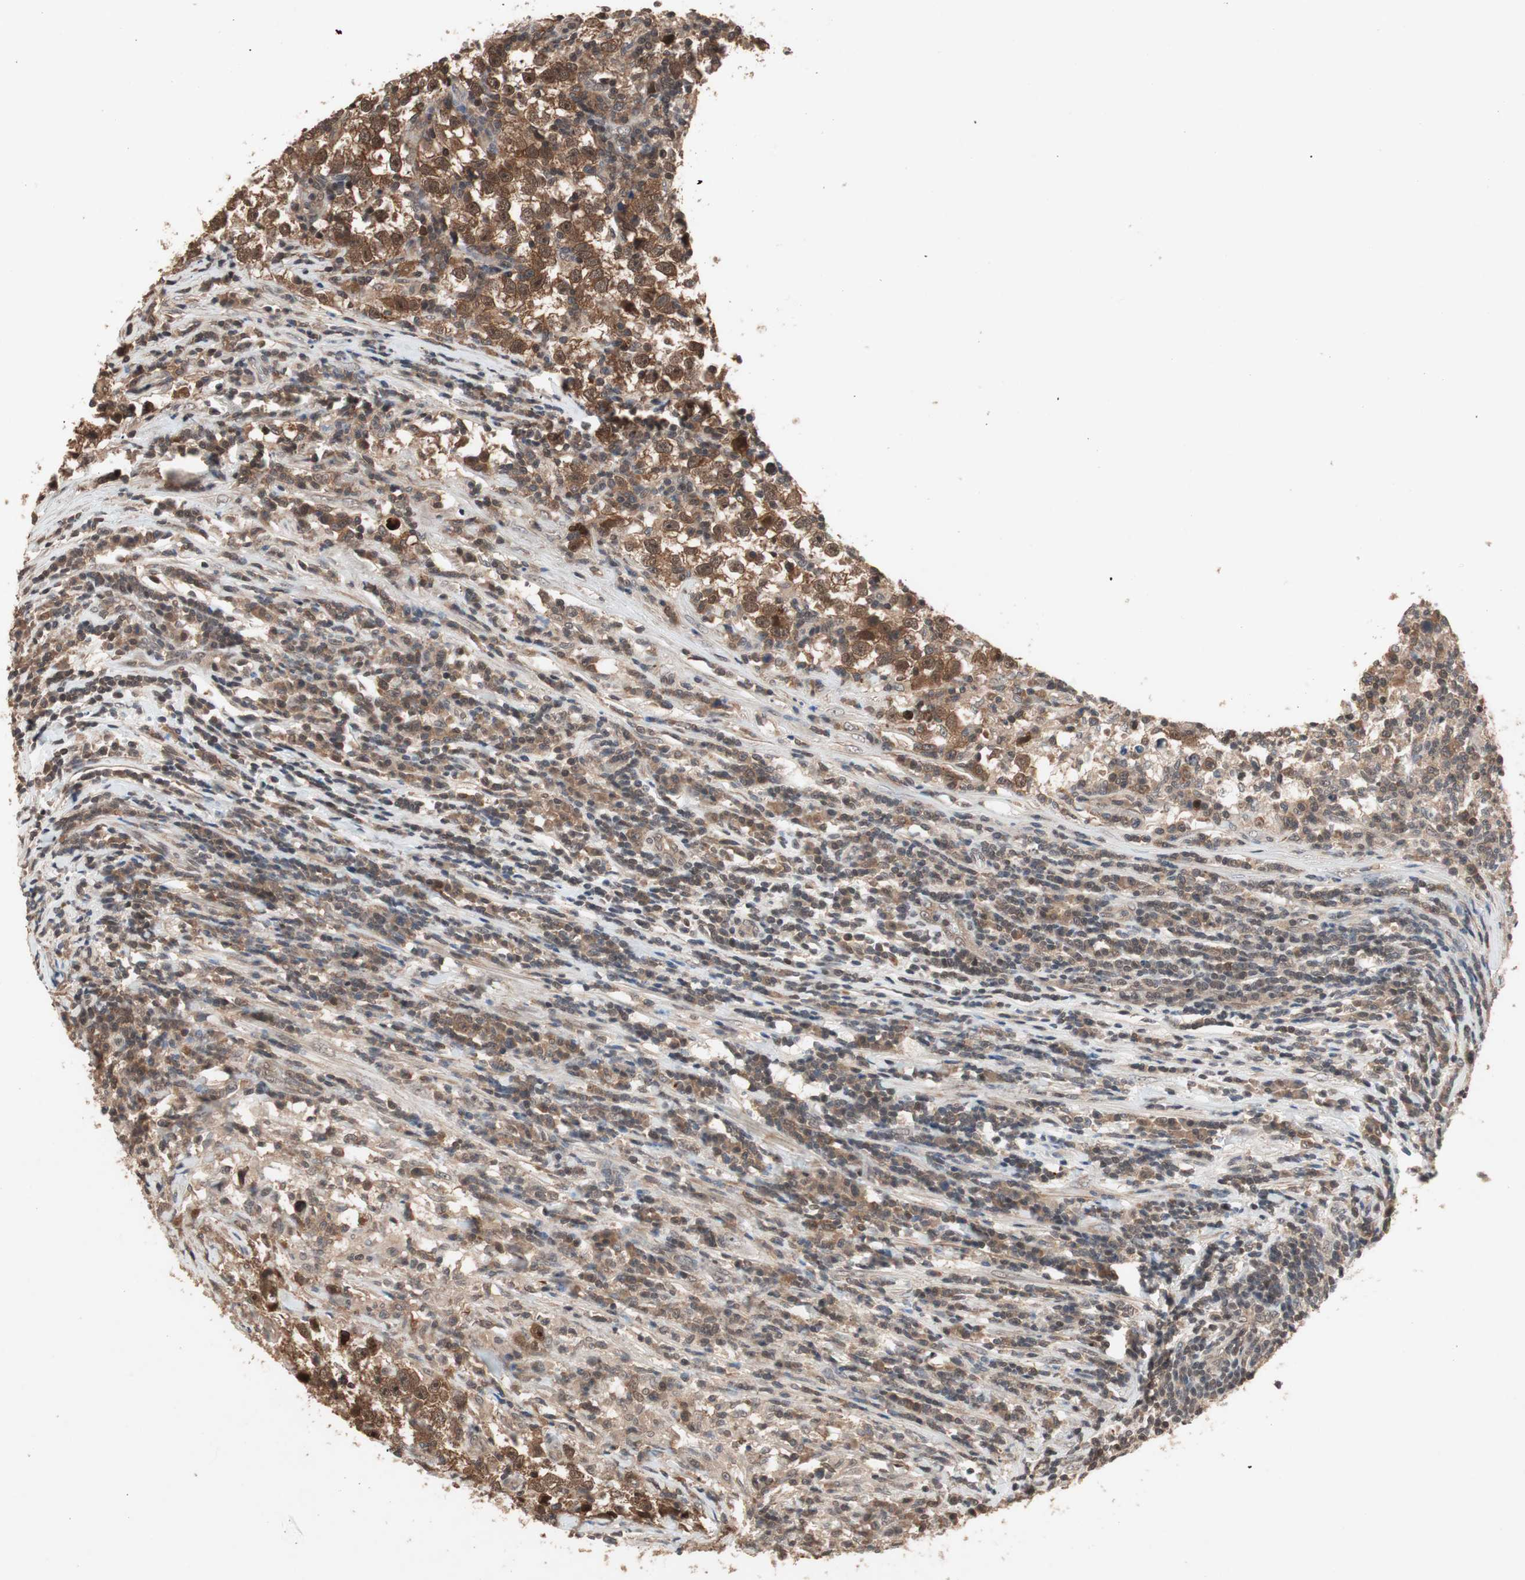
{"staining": {"intensity": "moderate", "quantity": ">75%", "location": "cytoplasmic/membranous,nuclear"}, "tissue": "testis cancer", "cell_type": "Tumor cells", "image_type": "cancer", "snomed": [{"axis": "morphology", "description": "Seminoma, NOS"}, {"axis": "topography", "description": "Testis"}], "caption": "DAB immunohistochemical staining of testis cancer exhibits moderate cytoplasmic/membranous and nuclear protein expression in approximately >75% of tumor cells. The staining was performed using DAB, with brown indicating positive protein expression. Nuclei are stained blue with hematoxylin.", "gene": "GART", "patient": {"sex": "male", "age": 43}}